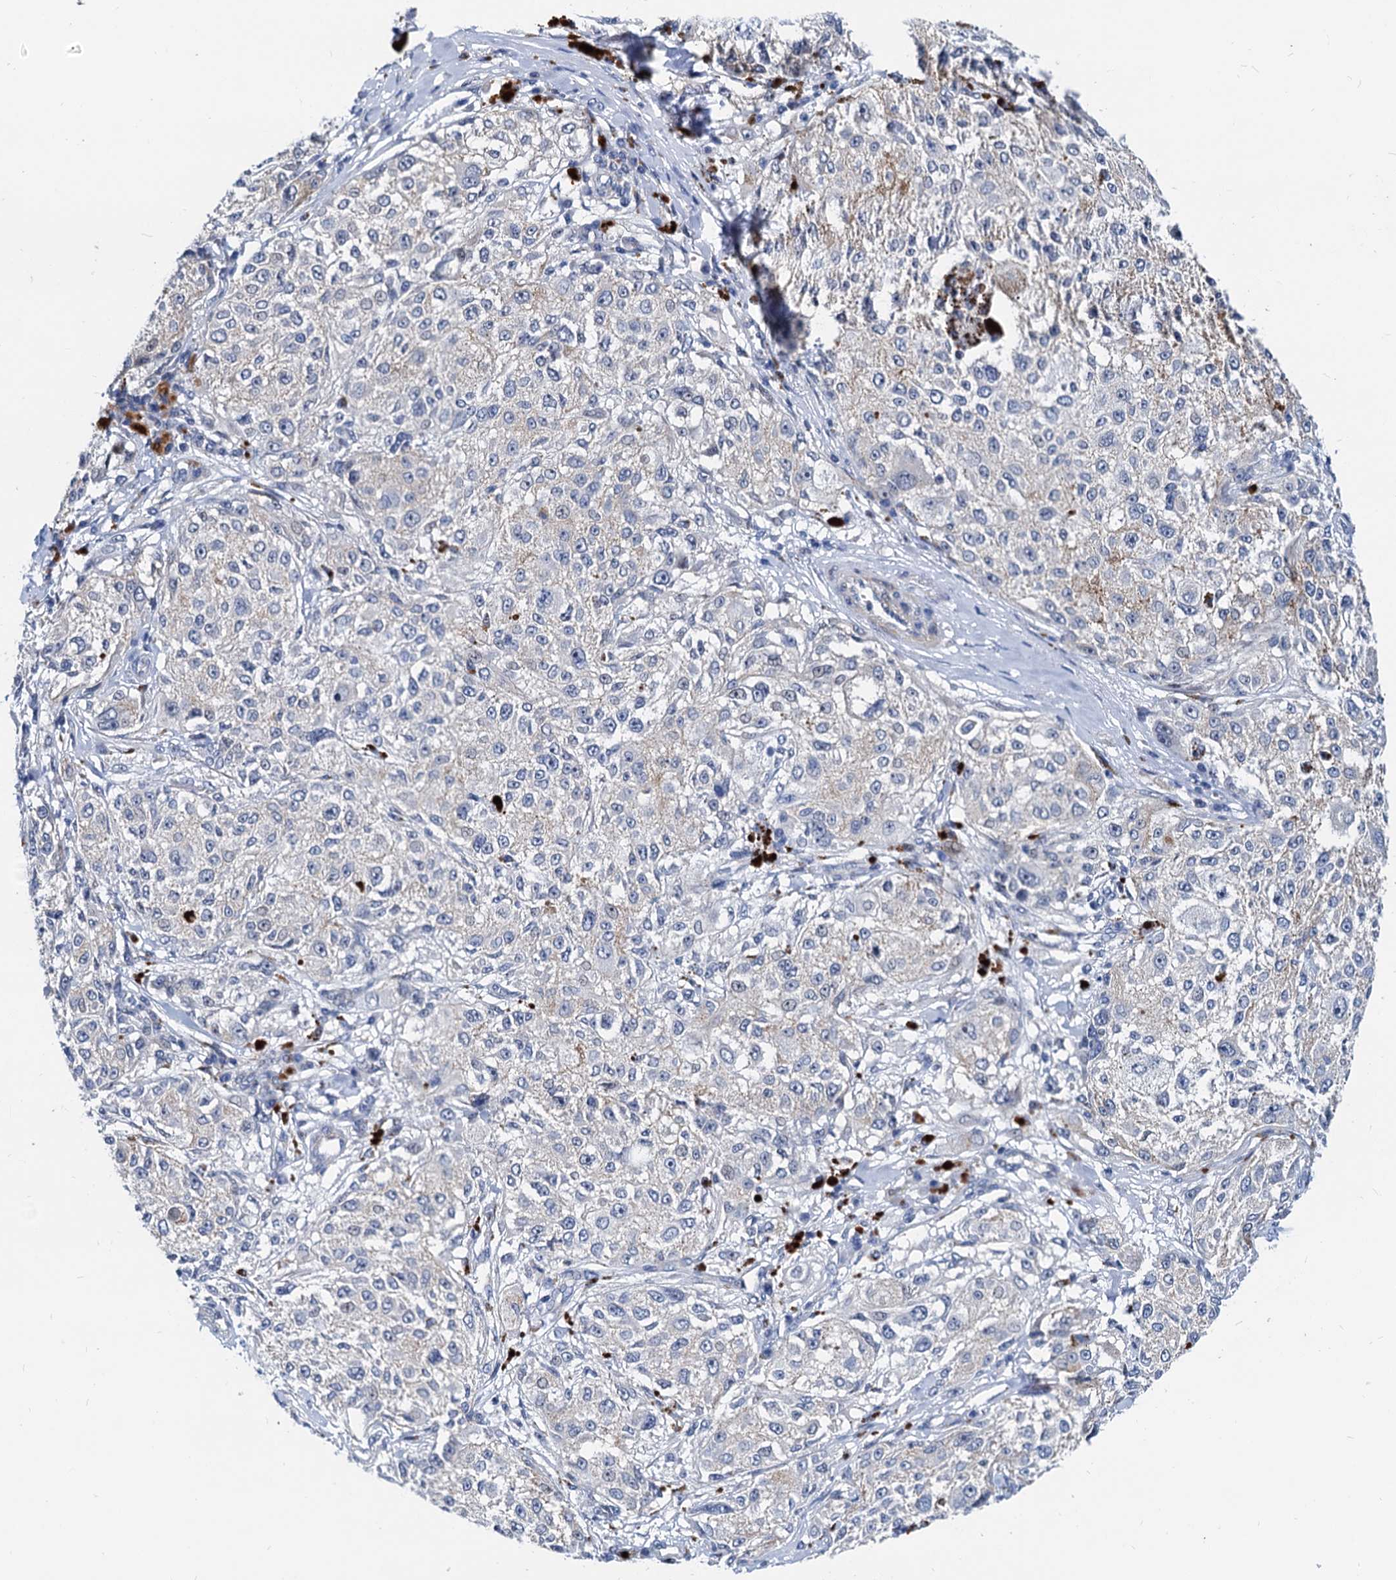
{"staining": {"intensity": "negative", "quantity": "none", "location": "none"}, "tissue": "melanoma", "cell_type": "Tumor cells", "image_type": "cancer", "snomed": [{"axis": "morphology", "description": "Necrosis, NOS"}, {"axis": "morphology", "description": "Malignant melanoma, NOS"}, {"axis": "topography", "description": "Skin"}], "caption": "Micrograph shows no significant protein staining in tumor cells of malignant melanoma.", "gene": "HSF2", "patient": {"sex": "female", "age": 87}}